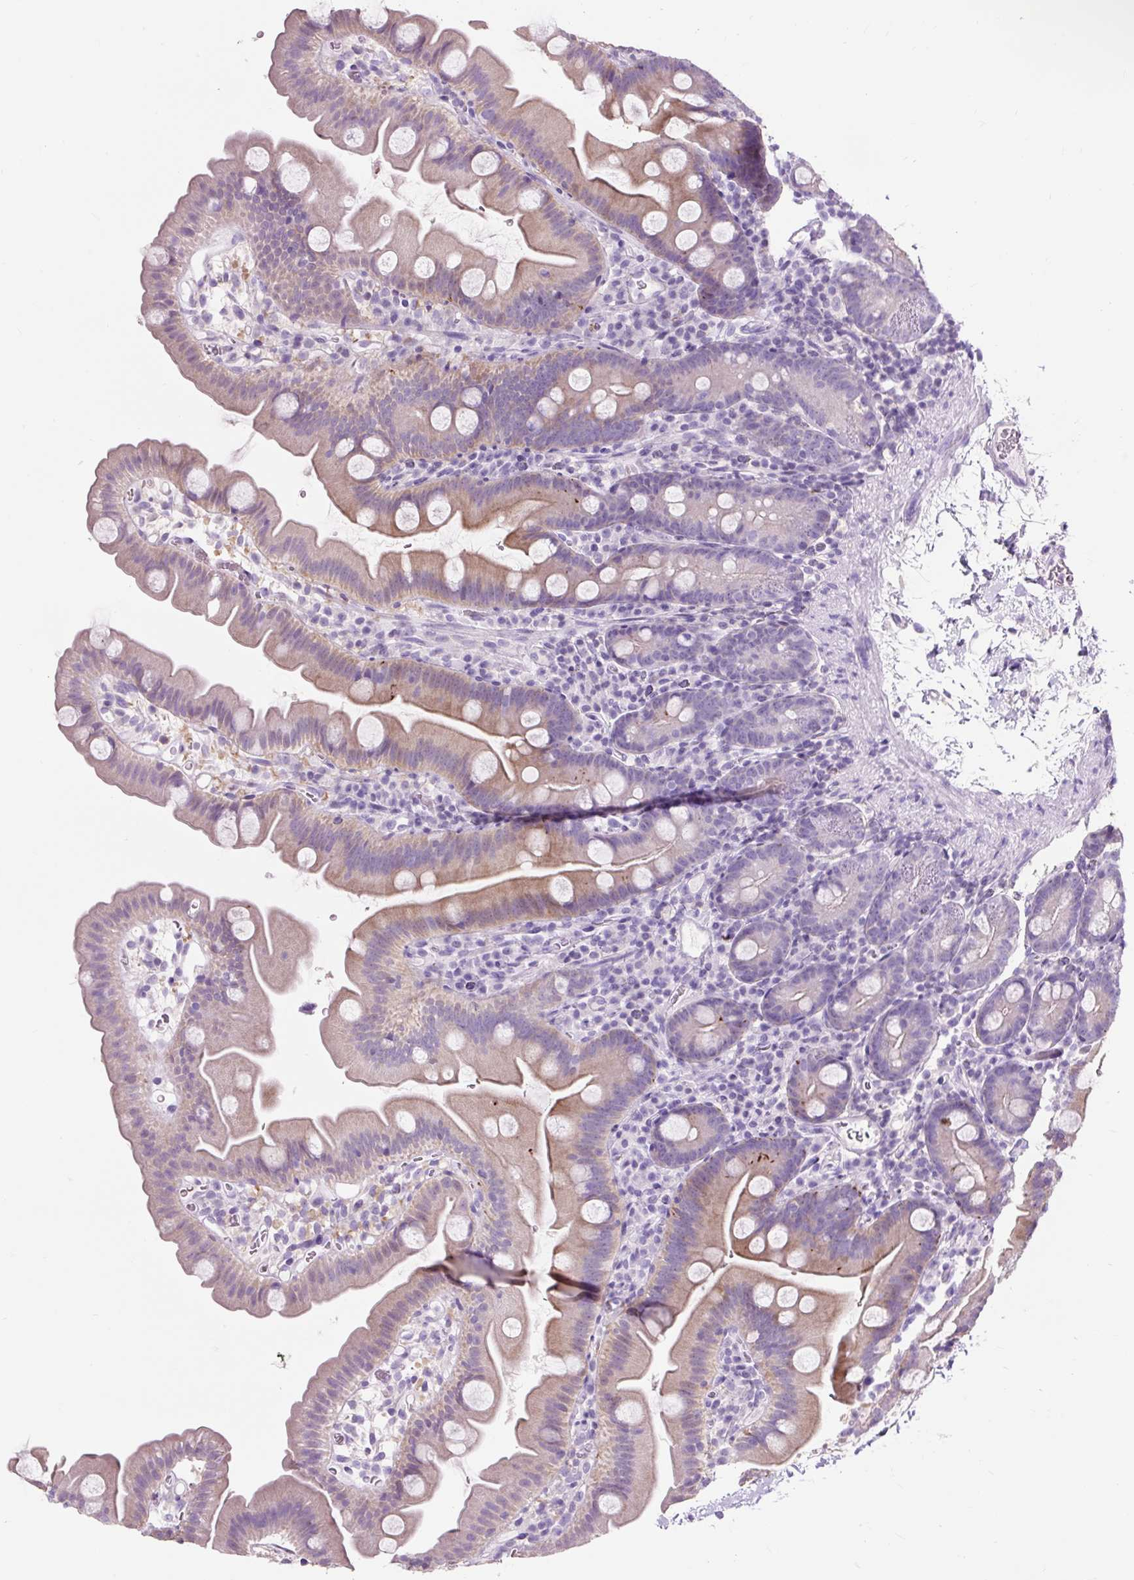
{"staining": {"intensity": "weak", "quantity": "25%-75%", "location": "cytoplasmic/membranous"}, "tissue": "small intestine", "cell_type": "Glandular cells", "image_type": "normal", "snomed": [{"axis": "morphology", "description": "Normal tissue, NOS"}, {"axis": "topography", "description": "Small intestine"}], "caption": "Small intestine stained with DAB immunohistochemistry (IHC) exhibits low levels of weak cytoplasmic/membranous positivity in approximately 25%-75% of glandular cells.", "gene": "OR10A7", "patient": {"sex": "female", "age": 68}}